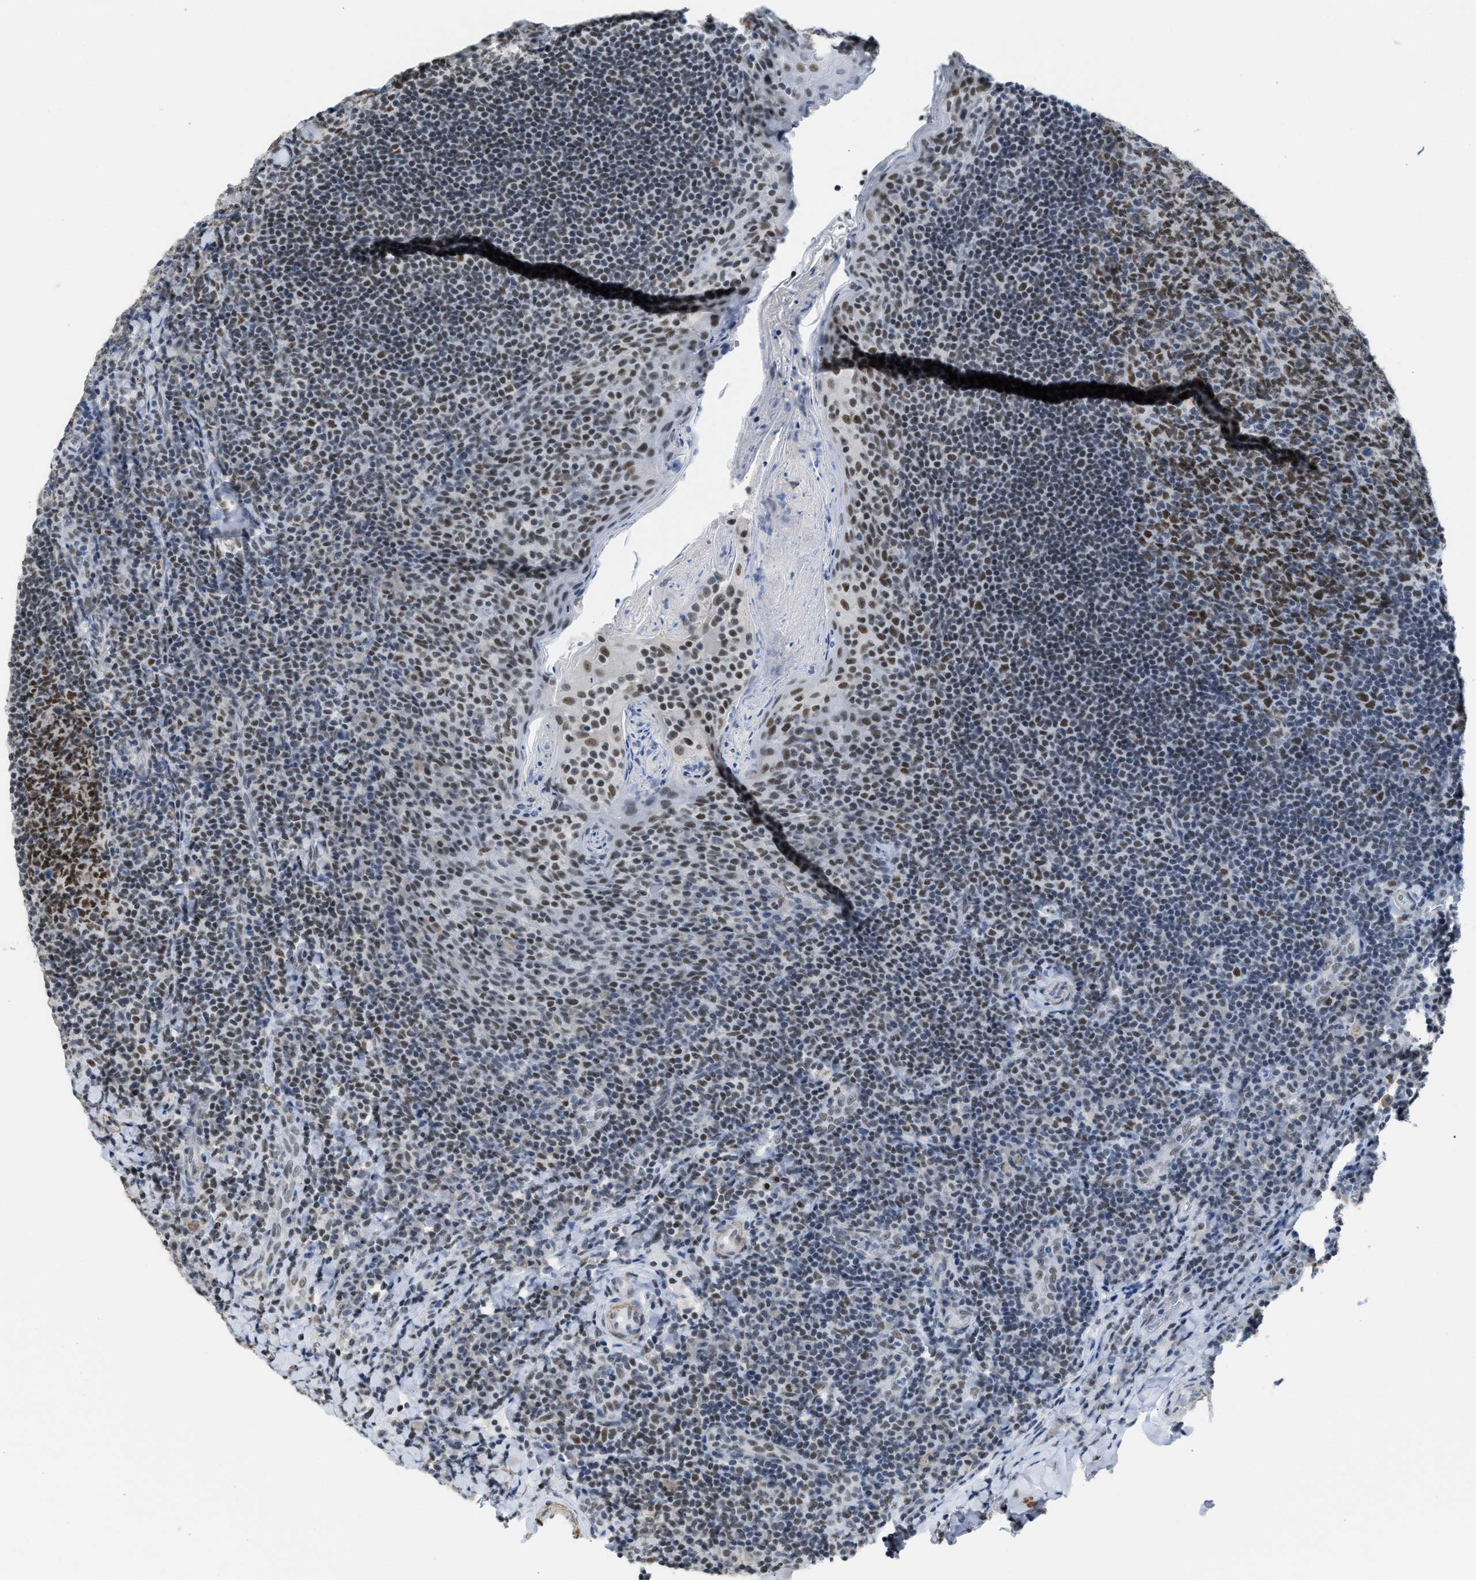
{"staining": {"intensity": "strong", "quantity": ">75%", "location": "nuclear"}, "tissue": "tonsil", "cell_type": "Germinal center cells", "image_type": "normal", "snomed": [{"axis": "morphology", "description": "Normal tissue, NOS"}, {"axis": "topography", "description": "Tonsil"}], "caption": "Tonsil stained for a protein (brown) exhibits strong nuclear positive positivity in about >75% of germinal center cells.", "gene": "SCAF4", "patient": {"sex": "male", "age": 17}}